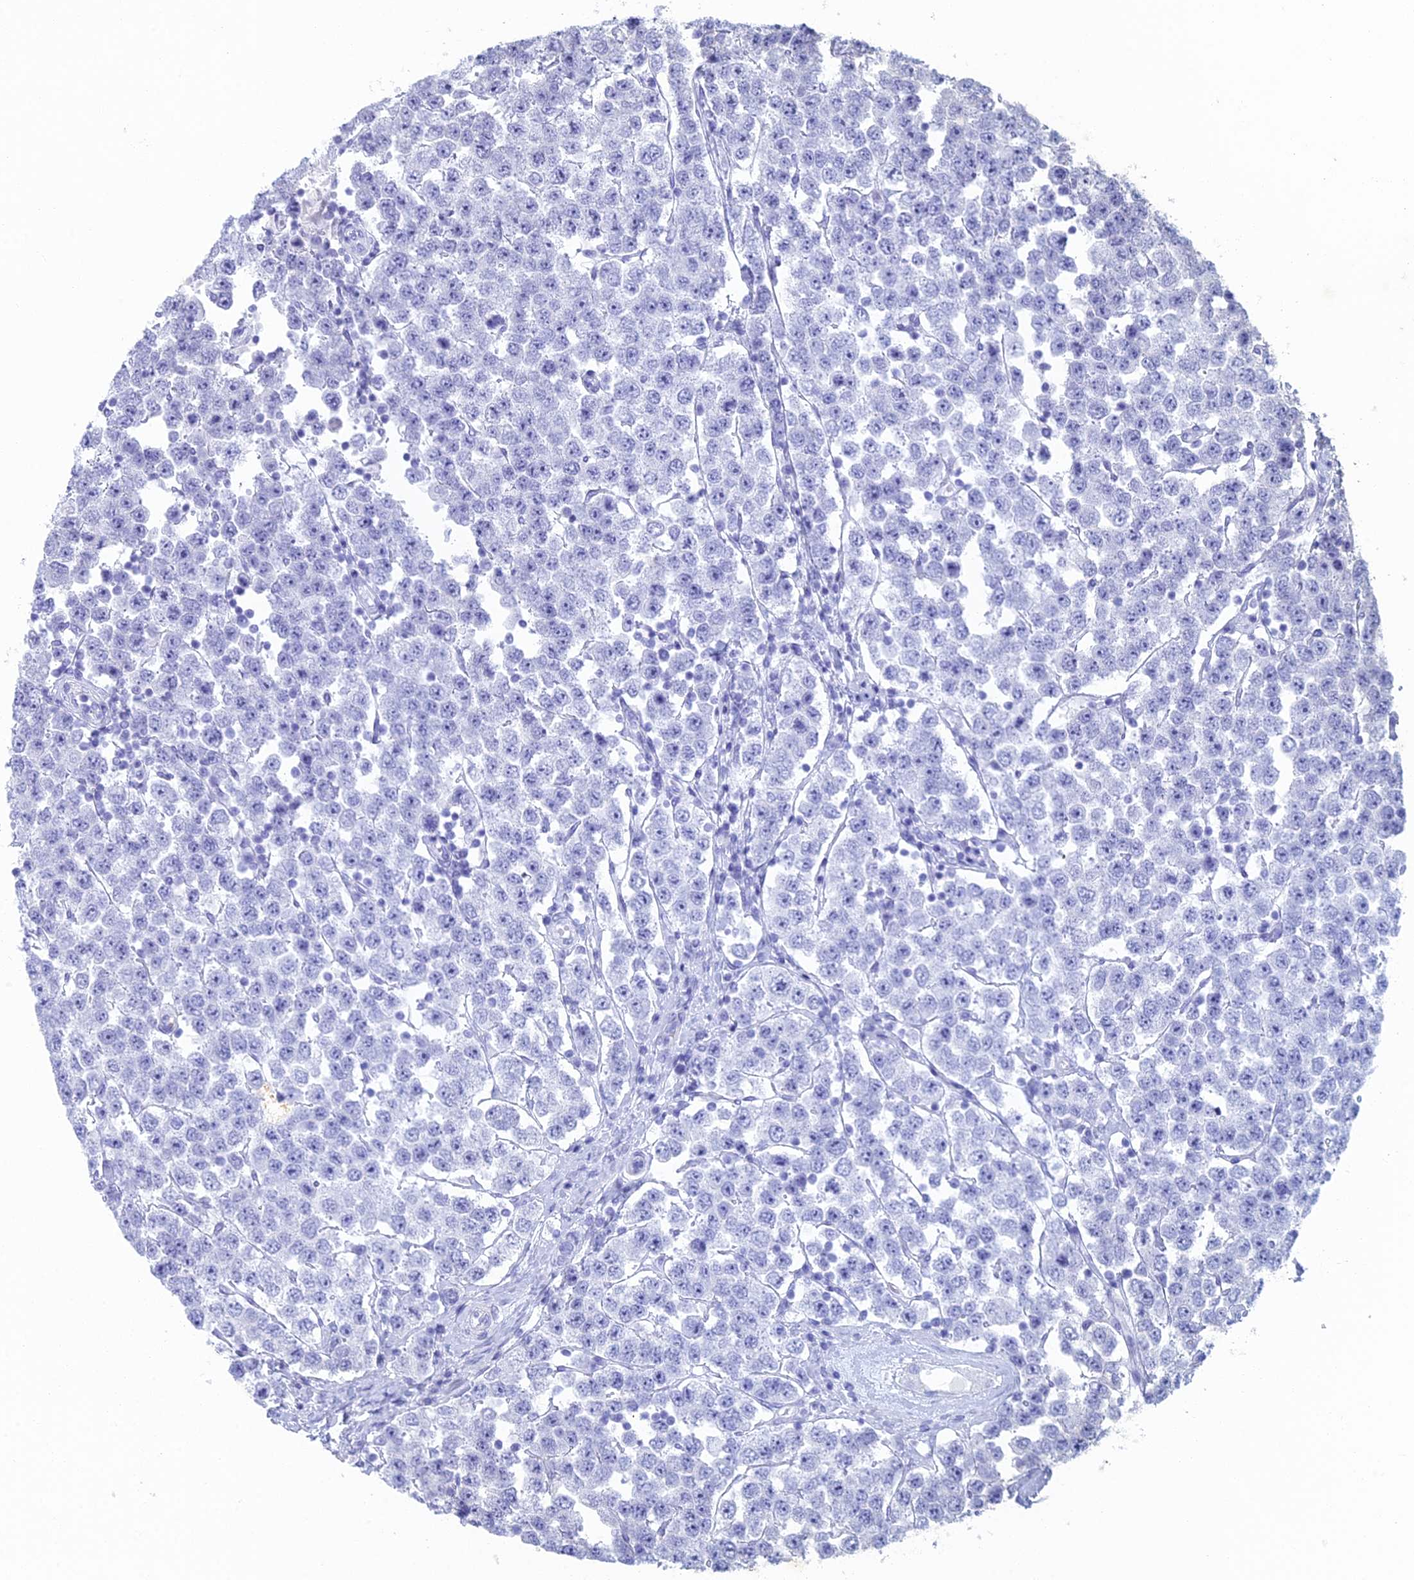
{"staining": {"intensity": "negative", "quantity": "none", "location": "none"}, "tissue": "testis cancer", "cell_type": "Tumor cells", "image_type": "cancer", "snomed": [{"axis": "morphology", "description": "Seminoma, NOS"}, {"axis": "topography", "description": "Testis"}], "caption": "DAB immunohistochemical staining of testis seminoma demonstrates no significant positivity in tumor cells. The staining was performed using DAB to visualize the protein expression in brown, while the nuclei were stained in blue with hematoxylin (Magnification: 20x).", "gene": "FERD3L", "patient": {"sex": "male", "age": 28}}